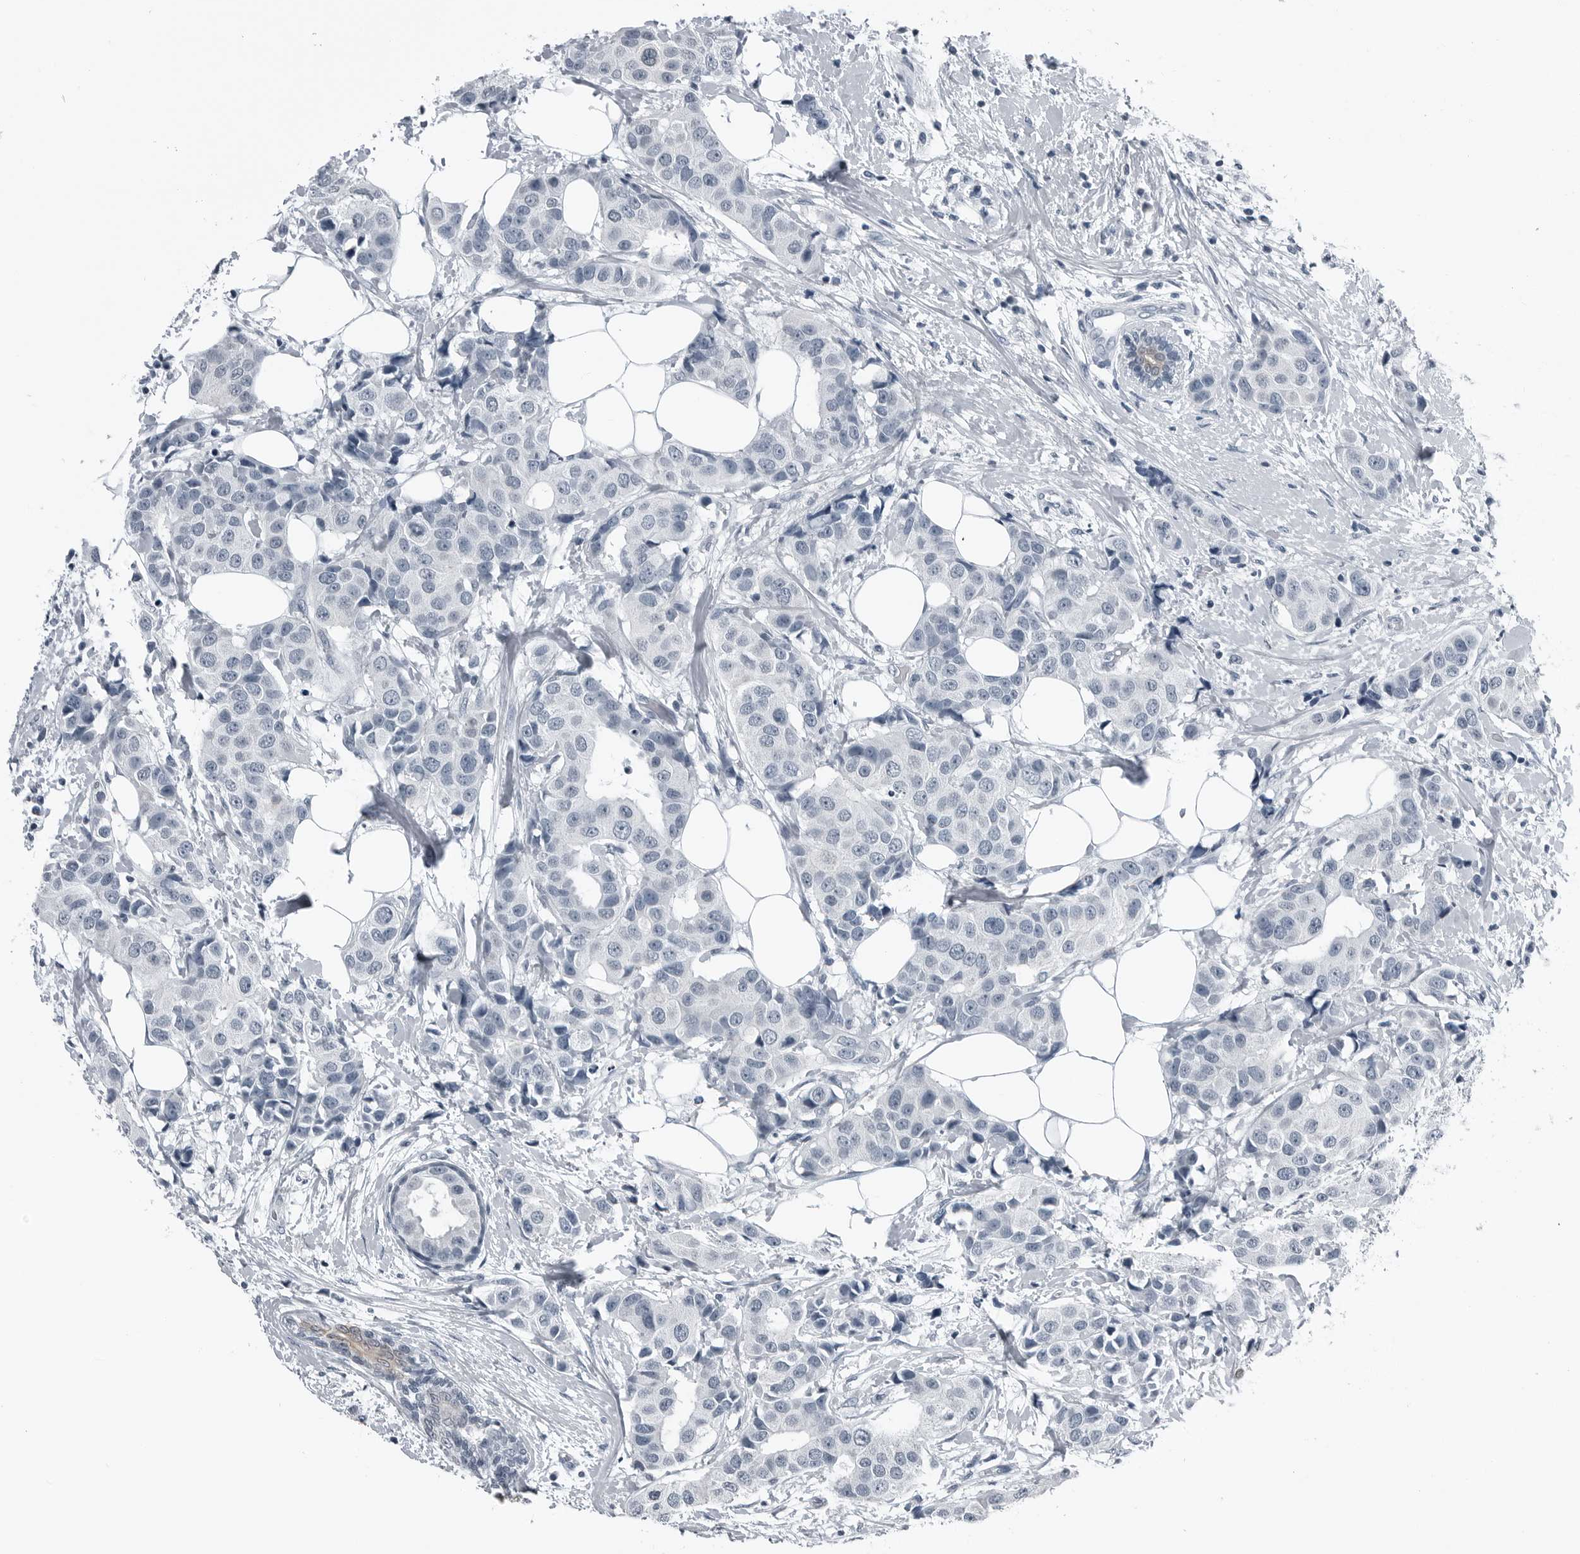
{"staining": {"intensity": "negative", "quantity": "none", "location": "none"}, "tissue": "breast cancer", "cell_type": "Tumor cells", "image_type": "cancer", "snomed": [{"axis": "morphology", "description": "Normal tissue, NOS"}, {"axis": "morphology", "description": "Duct carcinoma"}, {"axis": "topography", "description": "Breast"}], "caption": "Breast cancer was stained to show a protein in brown. There is no significant staining in tumor cells.", "gene": "SPINK1", "patient": {"sex": "female", "age": 39}}